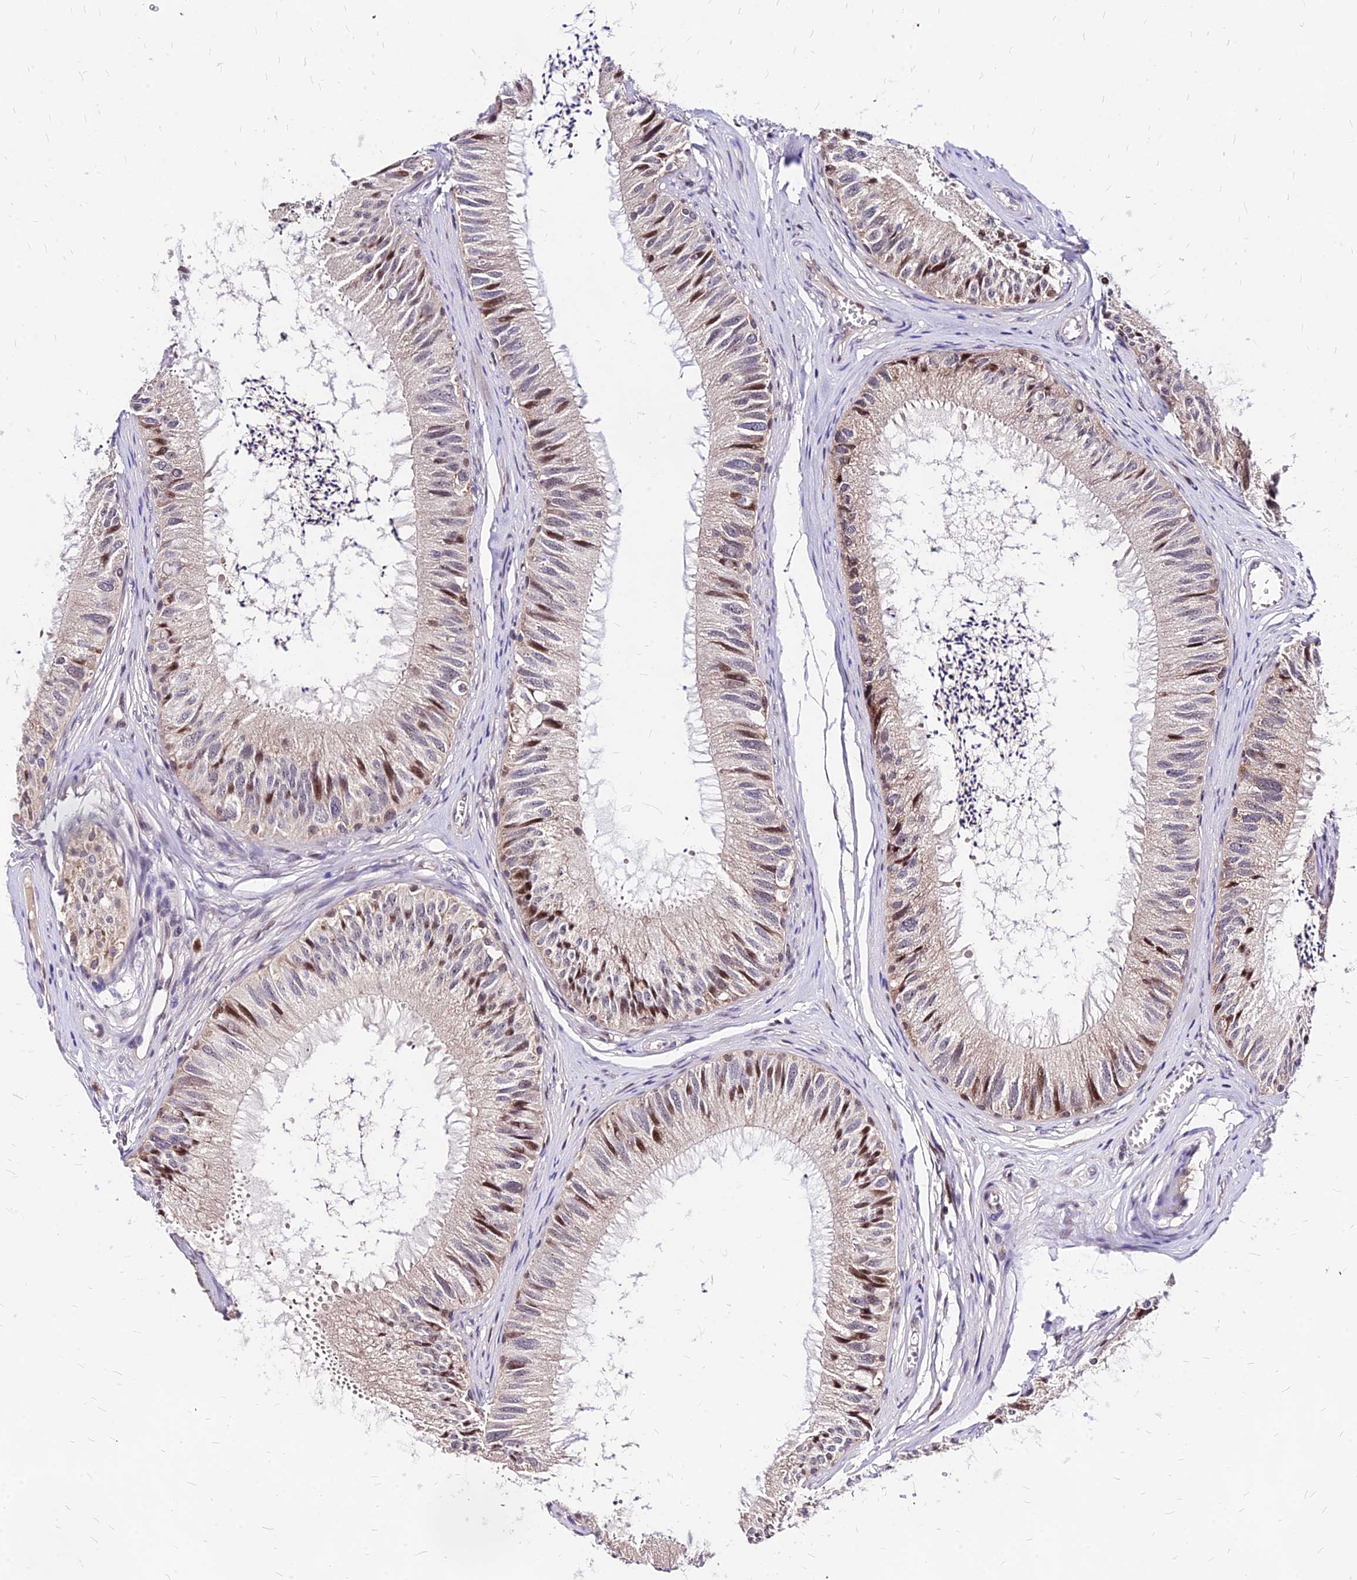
{"staining": {"intensity": "moderate", "quantity": "25%-75%", "location": "cytoplasmic/membranous,nuclear"}, "tissue": "epididymis", "cell_type": "Glandular cells", "image_type": "normal", "snomed": [{"axis": "morphology", "description": "Normal tissue, NOS"}, {"axis": "topography", "description": "Epididymis"}], "caption": "Epididymis was stained to show a protein in brown. There is medium levels of moderate cytoplasmic/membranous,nuclear positivity in approximately 25%-75% of glandular cells. The protein of interest is stained brown, and the nuclei are stained in blue (DAB IHC with brightfield microscopy, high magnification).", "gene": "DDX55", "patient": {"sex": "male", "age": 79}}